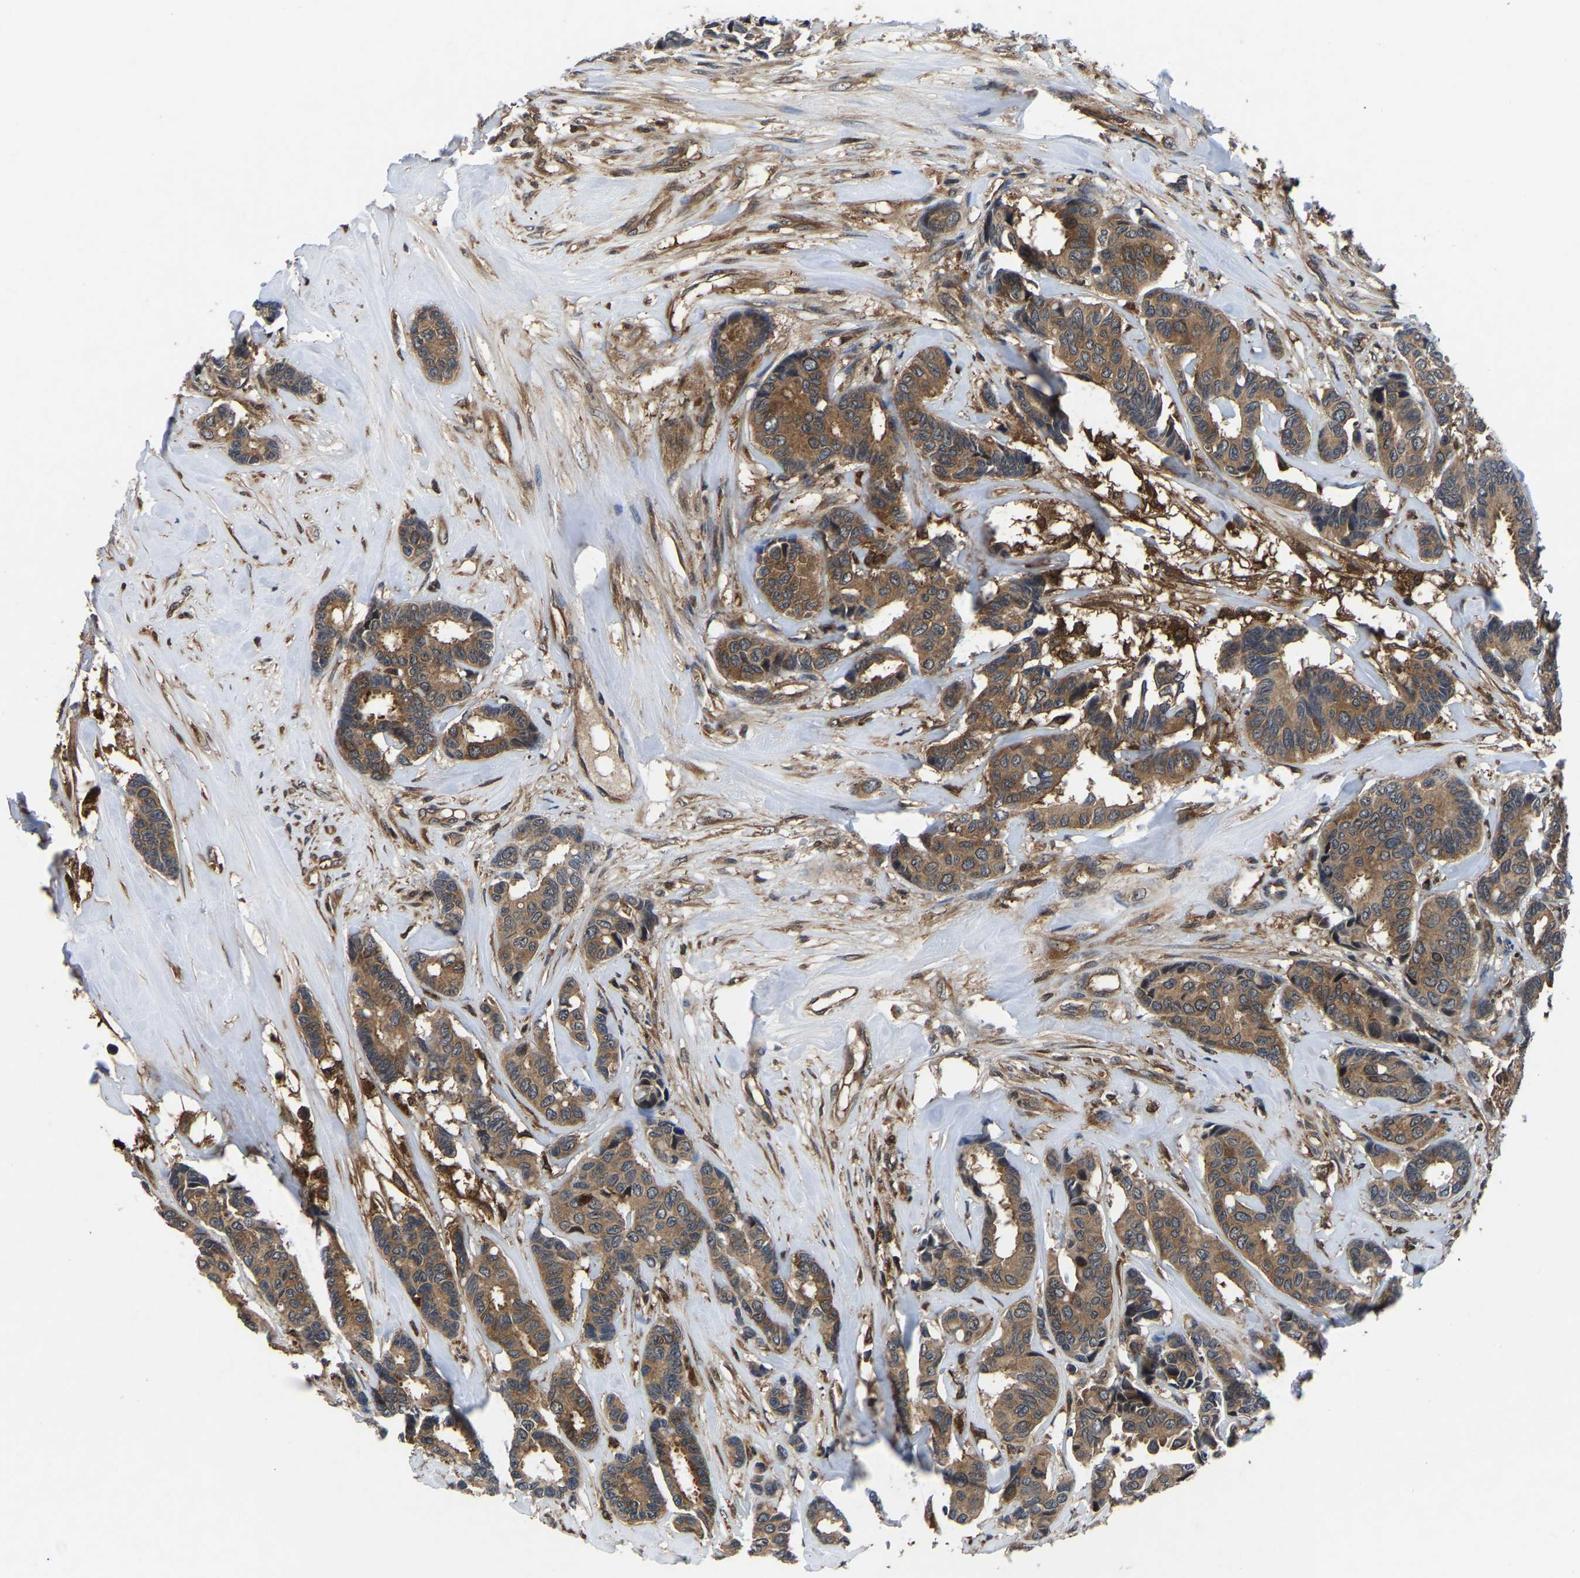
{"staining": {"intensity": "moderate", "quantity": ">75%", "location": "cytoplasmic/membranous"}, "tissue": "breast cancer", "cell_type": "Tumor cells", "image_type": "cancer", "snomed": [{"axis": "morphology", "description": "Duct carcinoma"}, {"axis": "topography", "description": "Breast"}], "caption": "Protein expression by immunohistochemistry reveals moderate cytoplasmic/membranous expression in approximately >75% of tumor cells in breast cancer. Using DAB (3,3'-diaminobenzidine) (brown) and hematoxylin (blue) stains, captured at high magnification using brightfield microscopy.", "gene": "FGD5", "patient": {"sex": "female", "age": 87}}